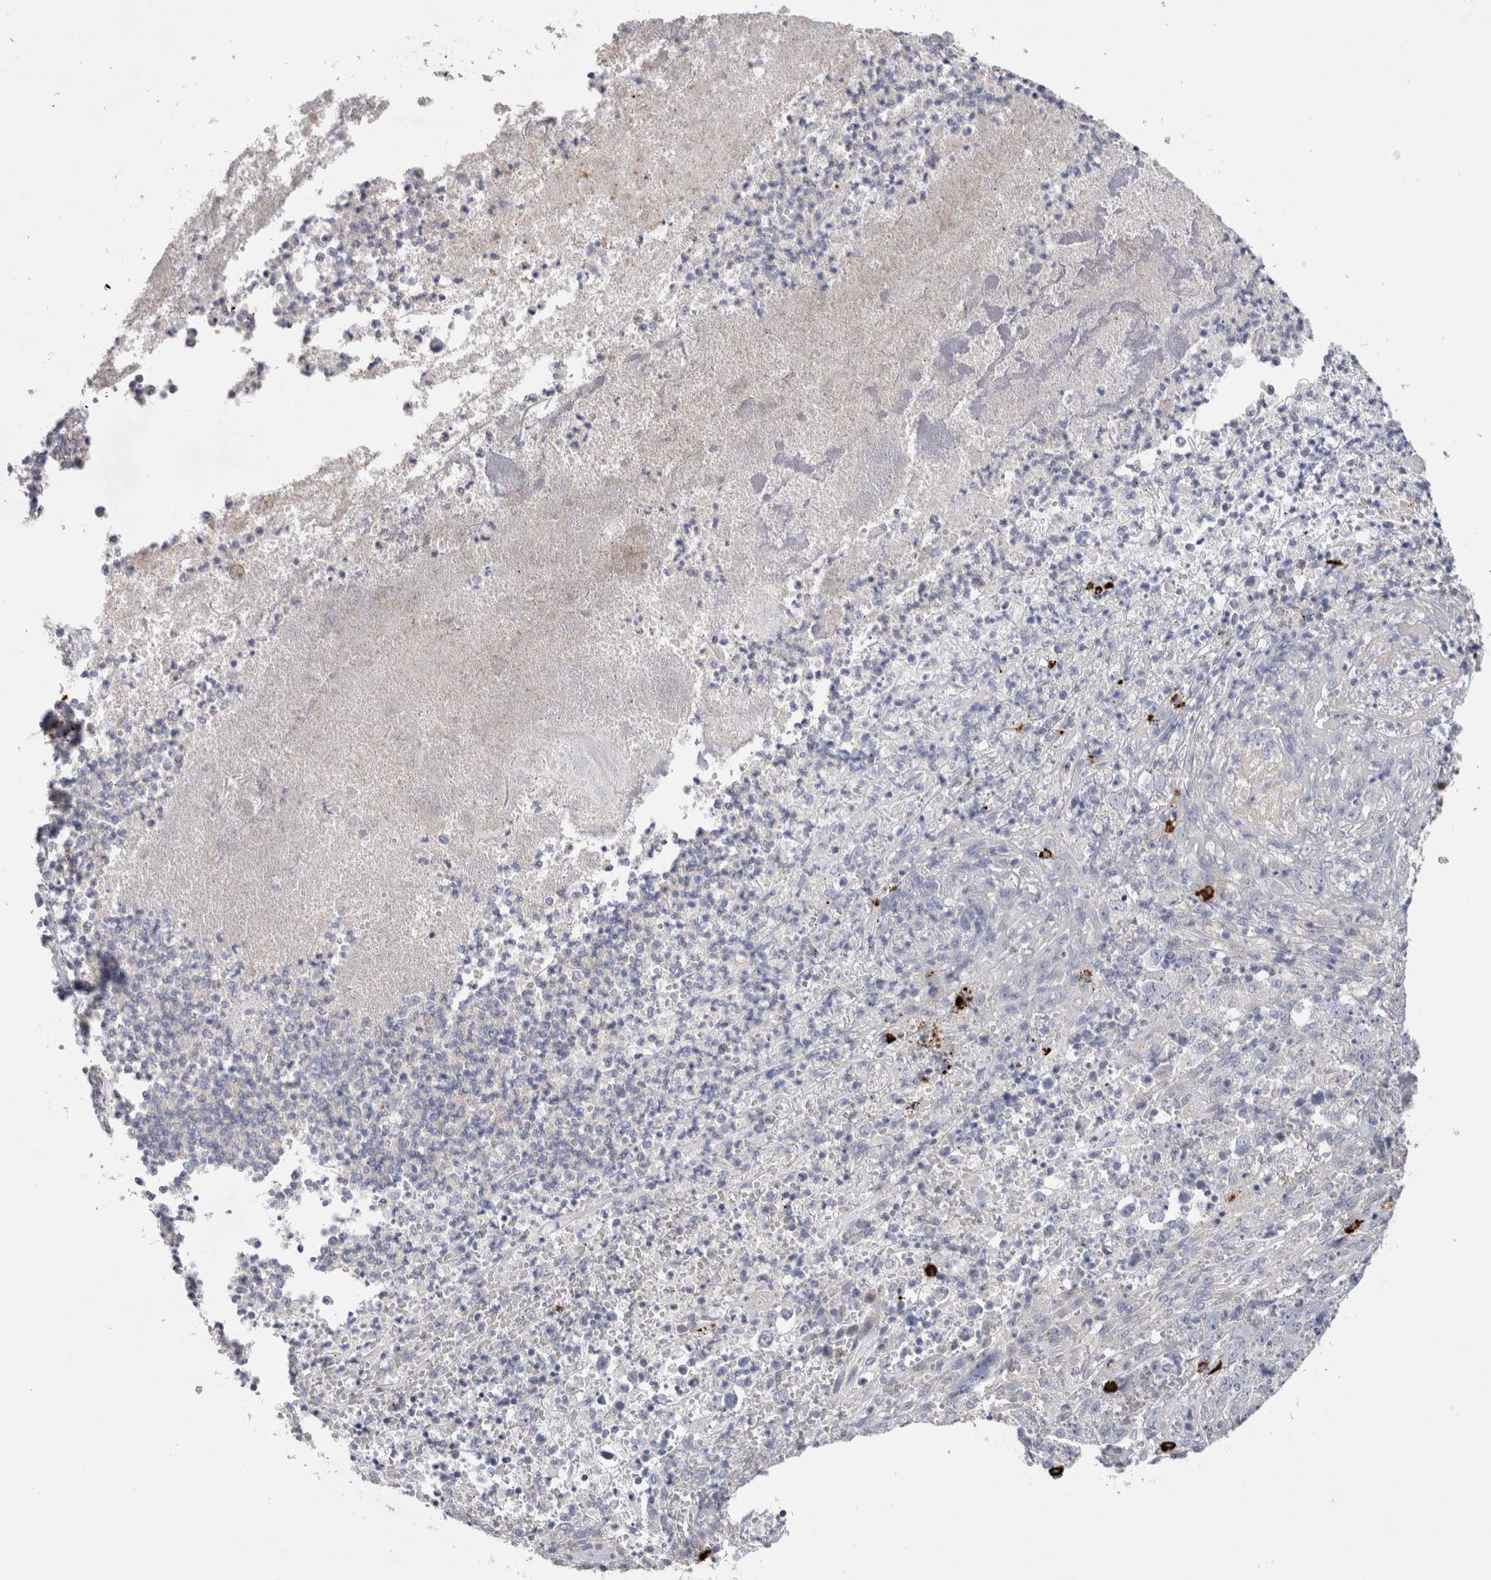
{"staining": {"intensity": "negative", "quantity": "none", "location": "none"}, "tissue": "stomach cancer", "cell_type": "Tumor cells", "image_type": "cancer", "snomed": [{"axis": "morphology", "description": "Adenocarcinoma, NOS"}, {"axis": "topography", "description": "Stomach"}], "caption": "The image shows no significant expression in tumor cells of stomach adenocarcinoma.", "gene": "SPINK2", "patient": {"sex": "male", "age": 48}}